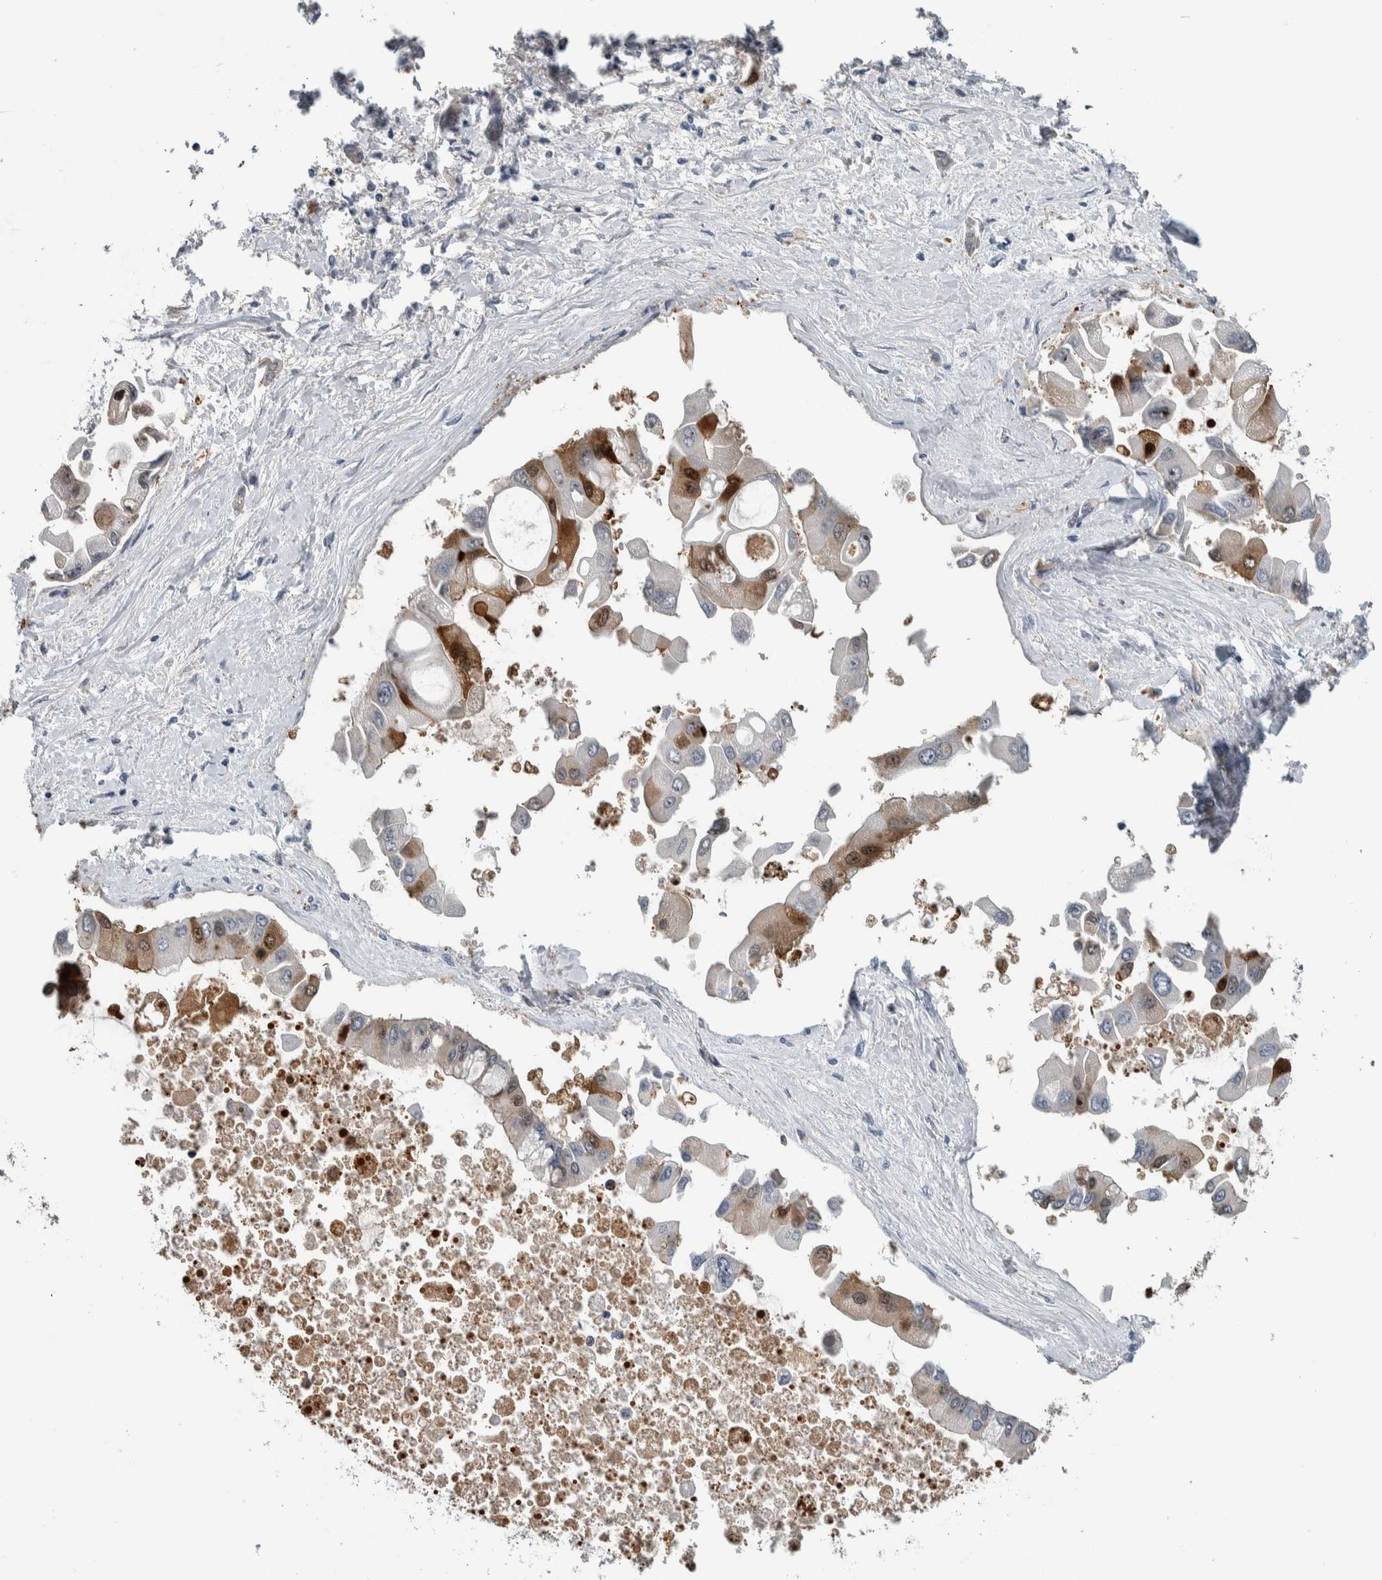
{"staining": {"intensity": "moderate", "quantity": "25%-75%", "location": "cytoplasmic/membranous,nuclear"}, "tissue": "liver cancer", "cell_type": "Tumor cells", "image_type": "cancer", "snomed": [{"axis": "morphology", "description": "Cholangiocarcinoma"}, {"axis": "topography", "description": "Liver"}], "caption": "The immunohistochemical stain highlights moderate cytoplasmic/membranous and nuclear expression in tumor cells of cholangiocarcinoma (liver) tissue.", "gene": "COL14A1", "patient": {"sex": "male", "age": 50}}